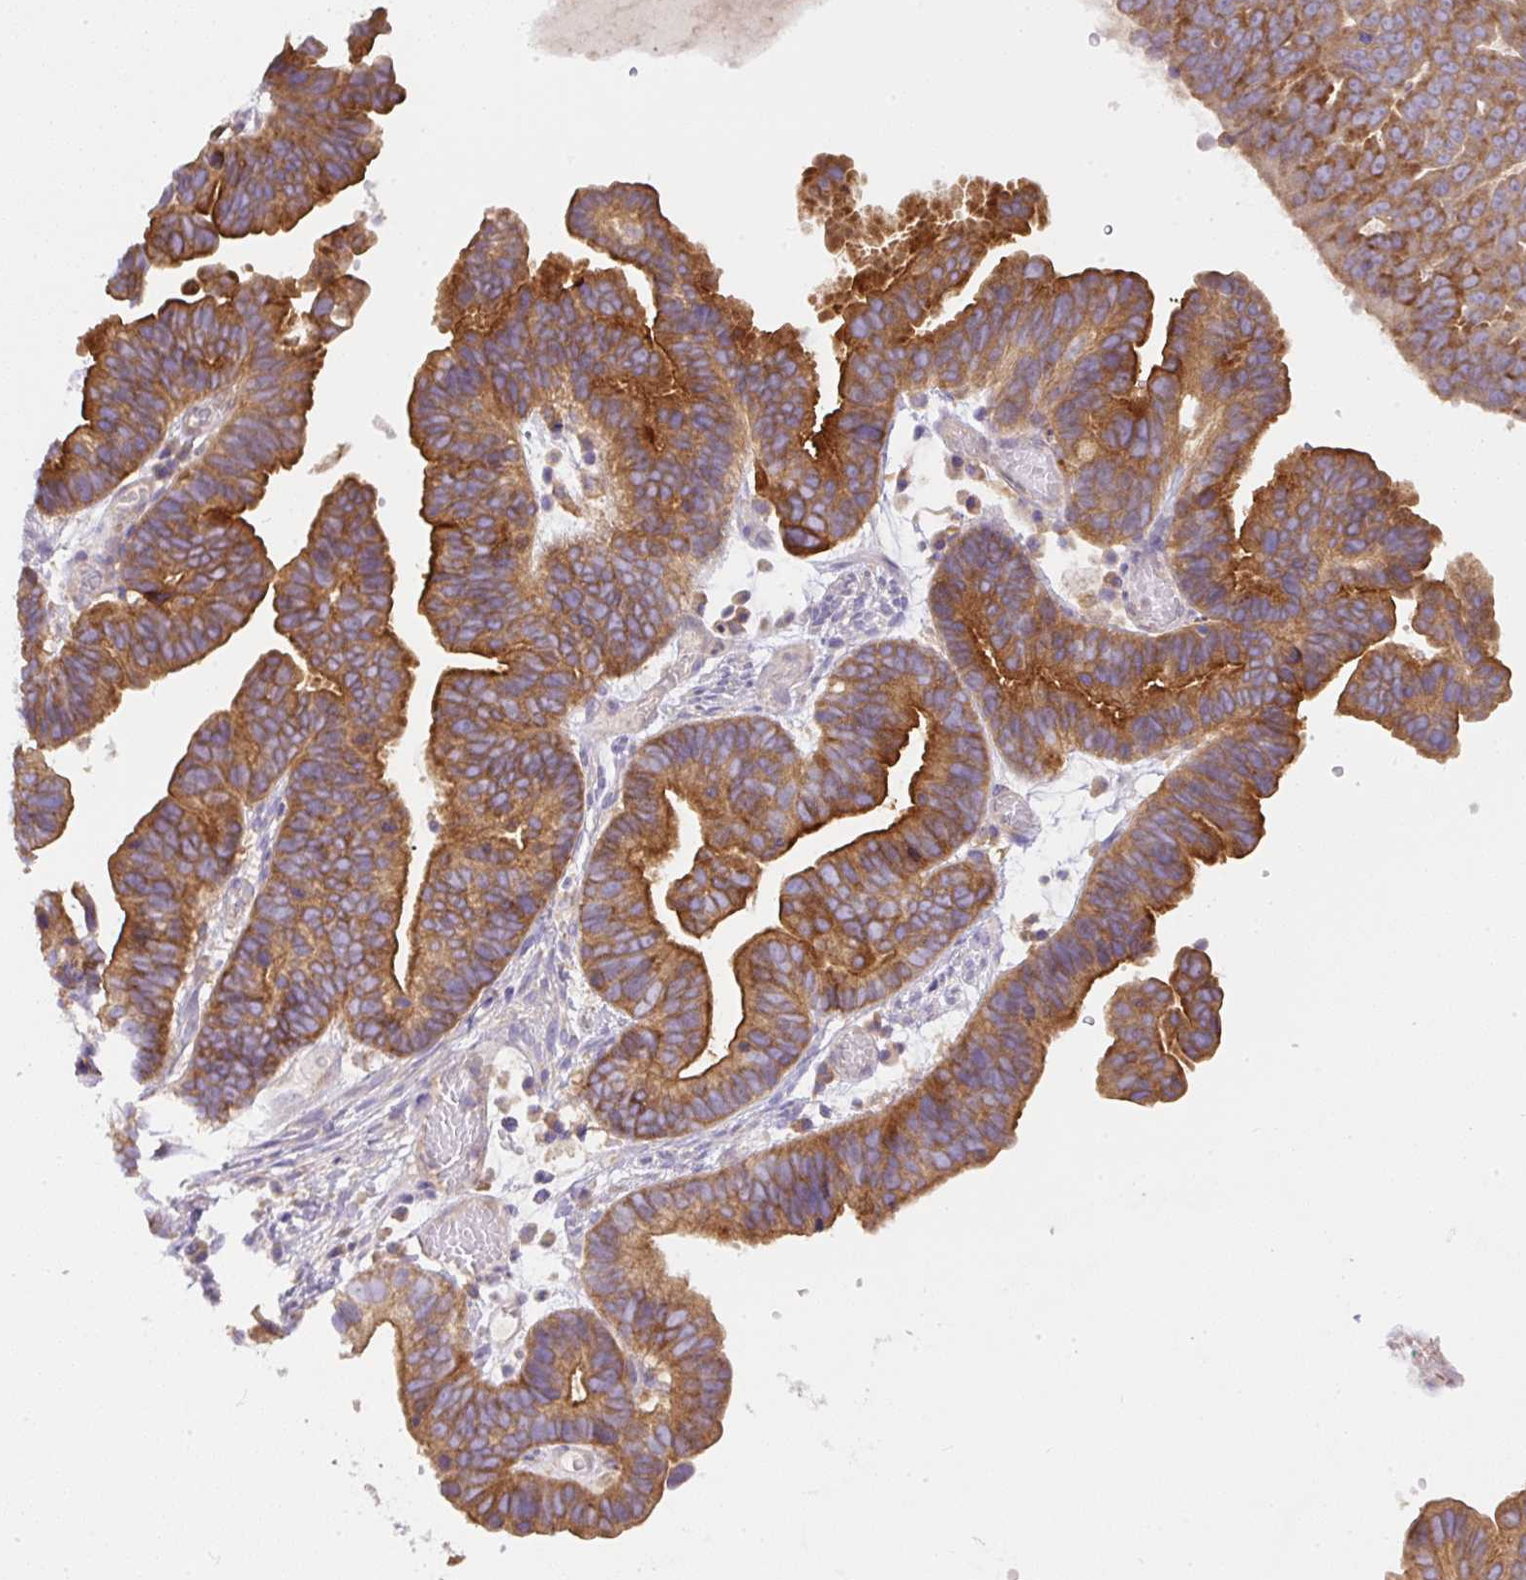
{"staining": {"intensity": "moderate", "quantity": ">75%", "location": "cytoplasmic/membranous"}, "tissue": "ovarian cancer", "cell_type": "Tumor cells", "image_type": "cancer", "snomed": [{"axis": "morphology", "description": "Cystadenocarcinoma, serous, NOS"}, {"axis": "topography", "description": "Ovary"}], "caption": "A micrograph showing moderate cytoplasmic/membranous positivity in about >75% of tumor cells in ovarian cancer (serous cystadenocarcinoma), as visualized by brown immunohistochemical staining.", "gene": "DAPK1", "patient": {"sex": "female", "age": 56}}